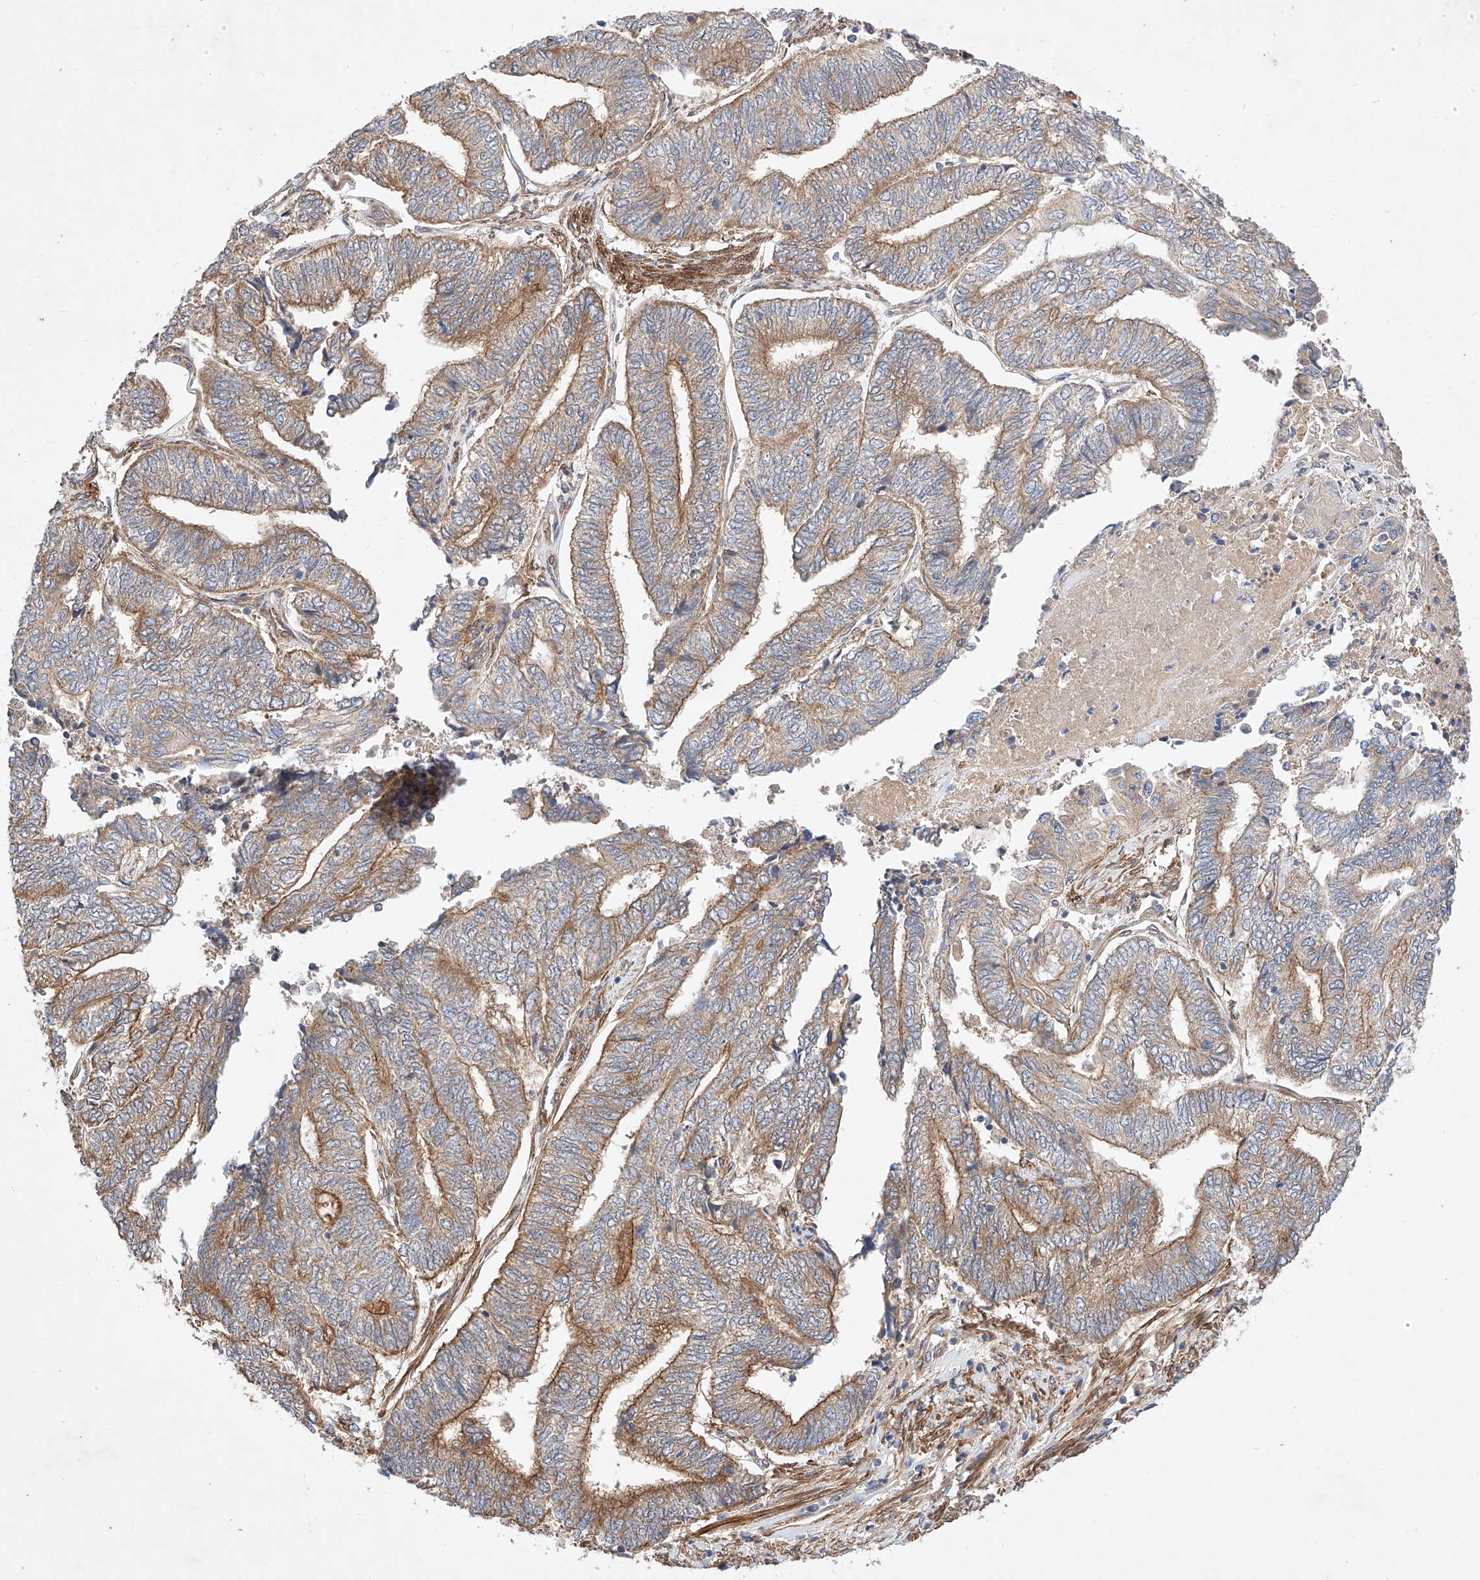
{"staining": {"intensity": "moderate", "quantity": ">75%", "location": "cytoplasmic/membranous"}, "tissue": "endometrial cancer", "cell_type": "Tumor cells", "image_type": "cancer", "snomed": [{"axis": "morphology", "description": "Adenocarcinoma, NOS"}, {"axis": "topography", "description": "Uterus"}, {"axis": "topography", "description": "Endometrium"}], "caption": "Human endometrial cancer stained with a protein marker shows moderate staining in tumor cells.", "gene": "RAB23", "patient": {"sex": "female", "age": 70}}